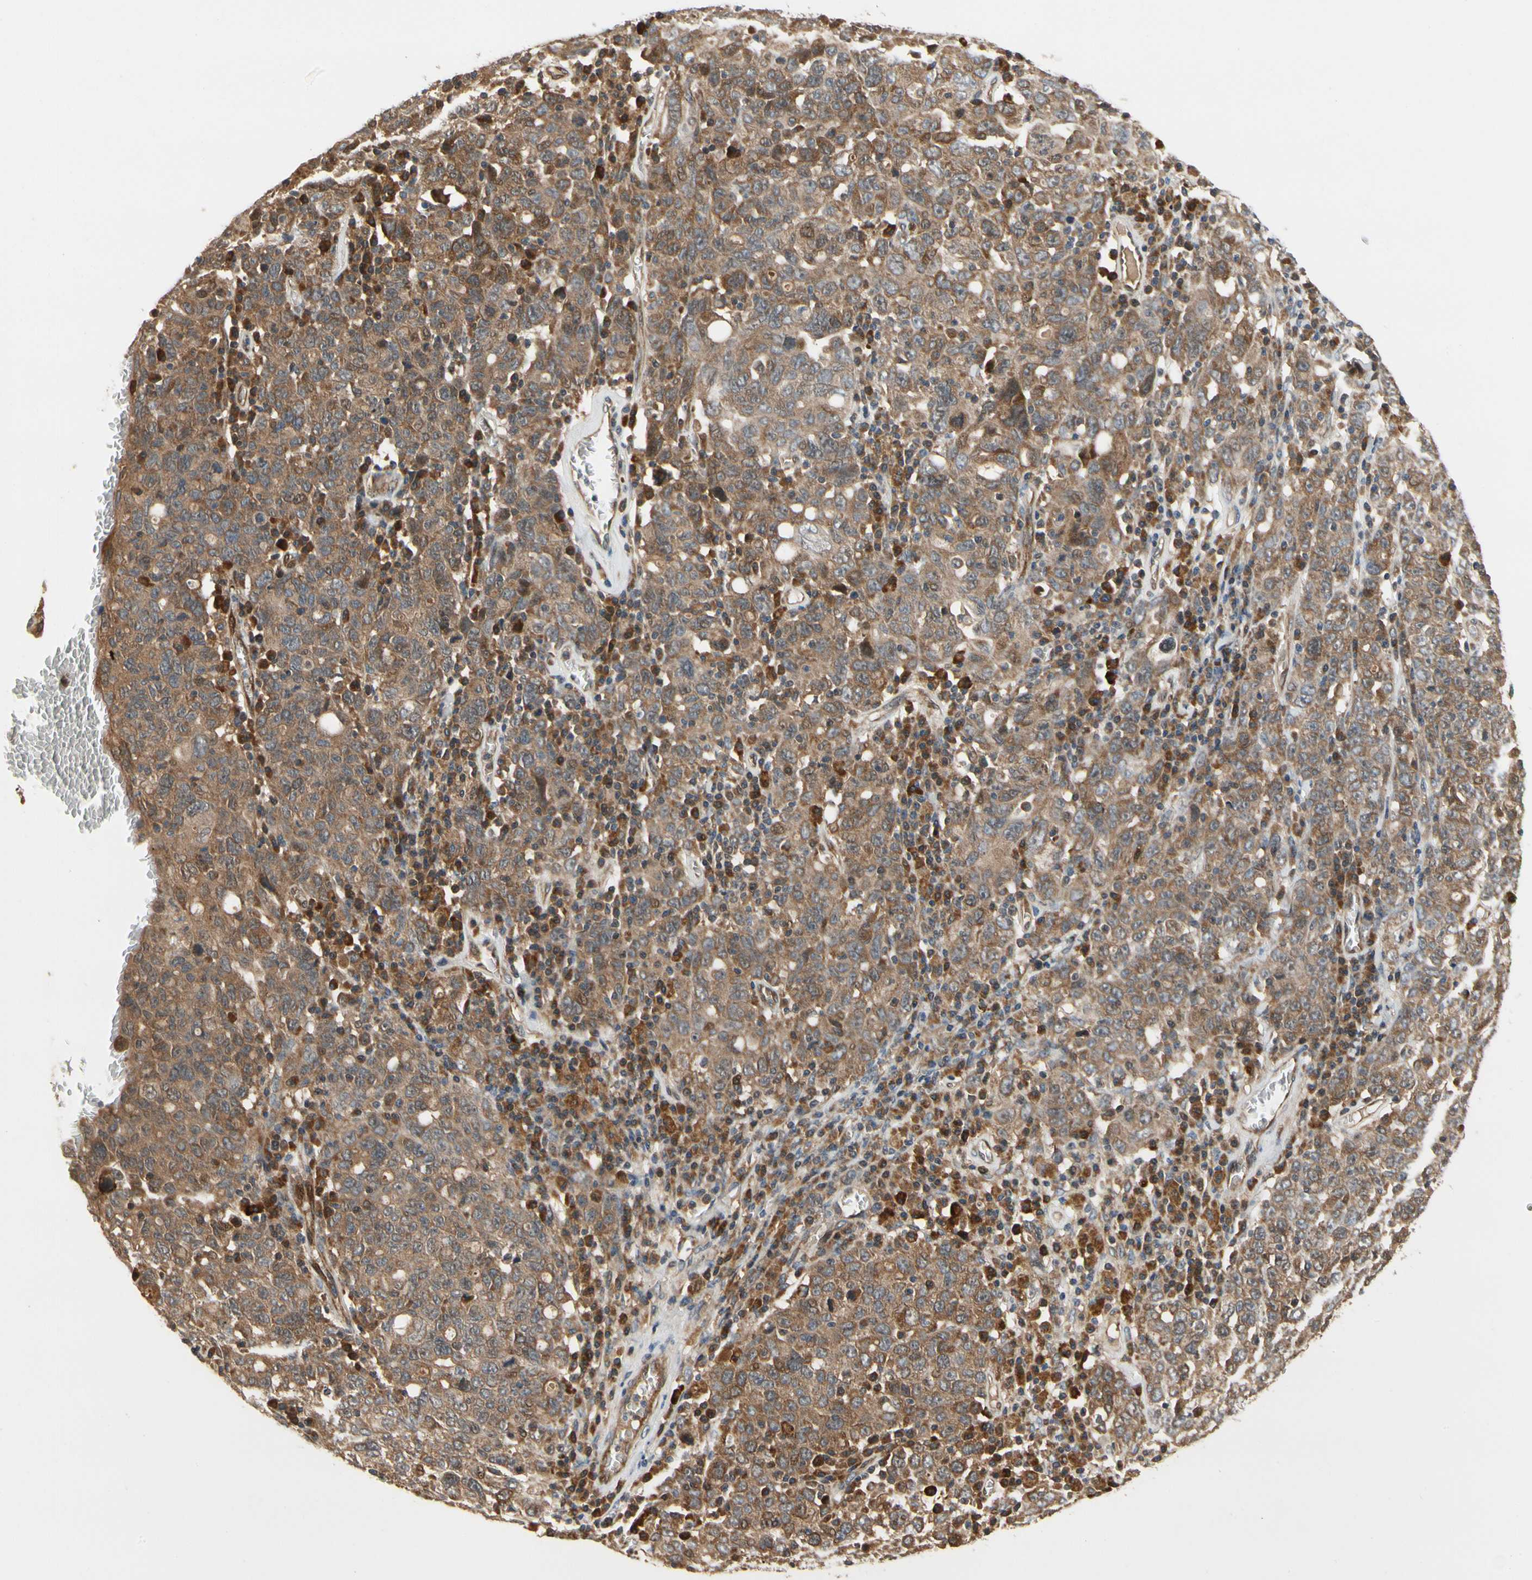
{"staining": {"intensity": "moderate", "quantity": ">75%", "location": "cytoplasmic/membranous"}, "tissue": "ovarian cancer", "cell_type": "Tumor cells", "image_type": "cancer", "snomed": [{"axis": "morphology", "description": "Carcinoma, endometroid"}, {"axis": "topography", "description": "Ovary"}], "caption": "Ovarian endometroid carcinoma stained with a protein marker shows moderate staining in tumor cells.", "gene": "TDRP", "patient": {"sex": "female", "age": 62}}